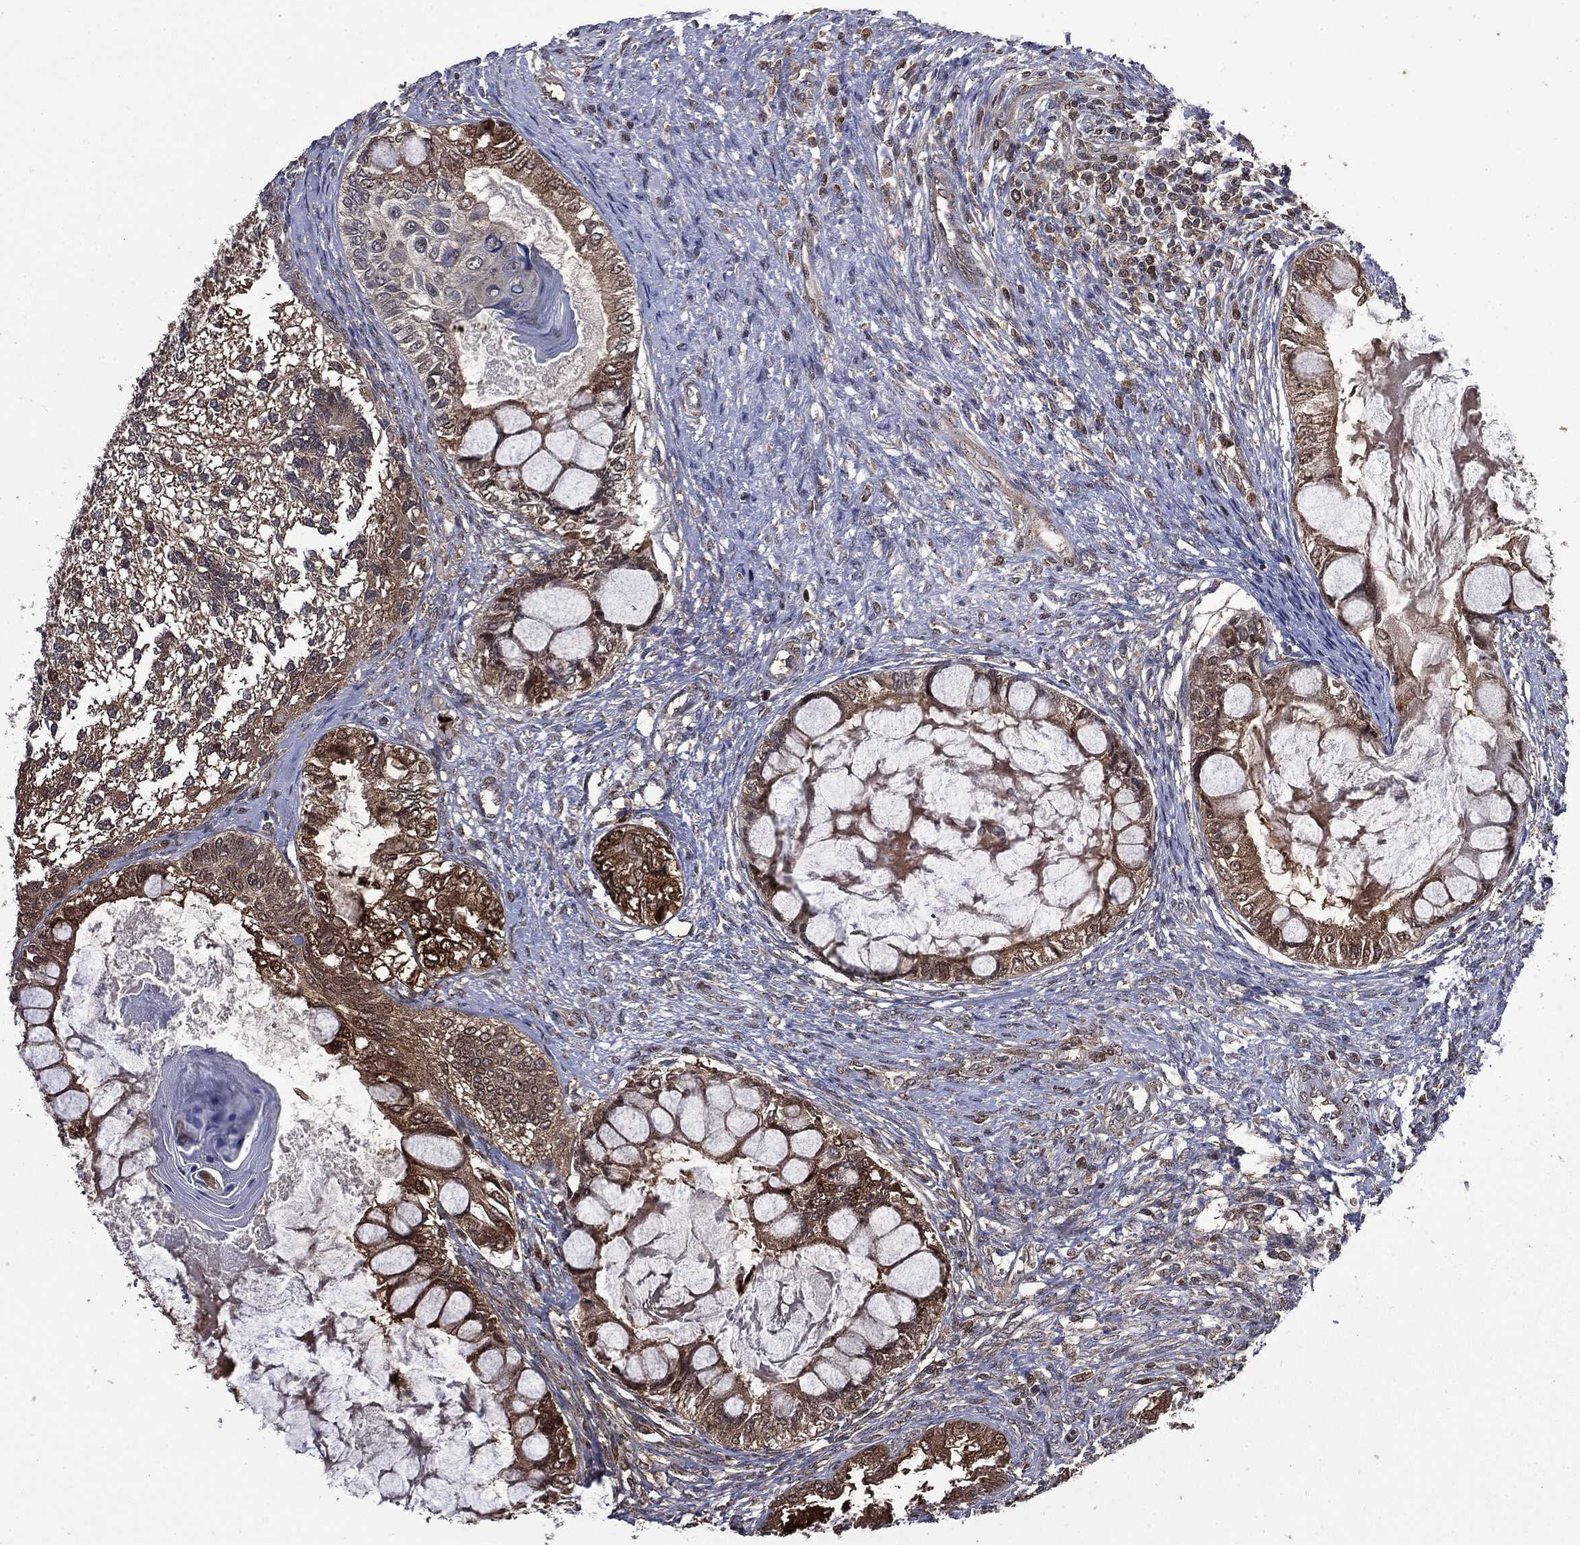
{"staining": {"intensity": "moderate", "quantity": "25%-75%", "location": "cytoplasmic/membranous"}, "tissue": "testis cancer", "cell_type": "Tumor cells", "image_type": "cancer", "snomed": [{"axis": "morphology", "description": "Seminoma, NOS"}, {"axis": "morphology", "description": "Carcinoma, Embryonal, NOS"}, {"axis": "topography", "description": "Testis"}], "caption": "This is an image of IHC staining of testis cancer (embryonal carcinoma), which shows moderate positivity in the cytoplasmic/membranous of tumor cells.", "gene": "GPI", "patient": {"sex": "male", "age": 41}}